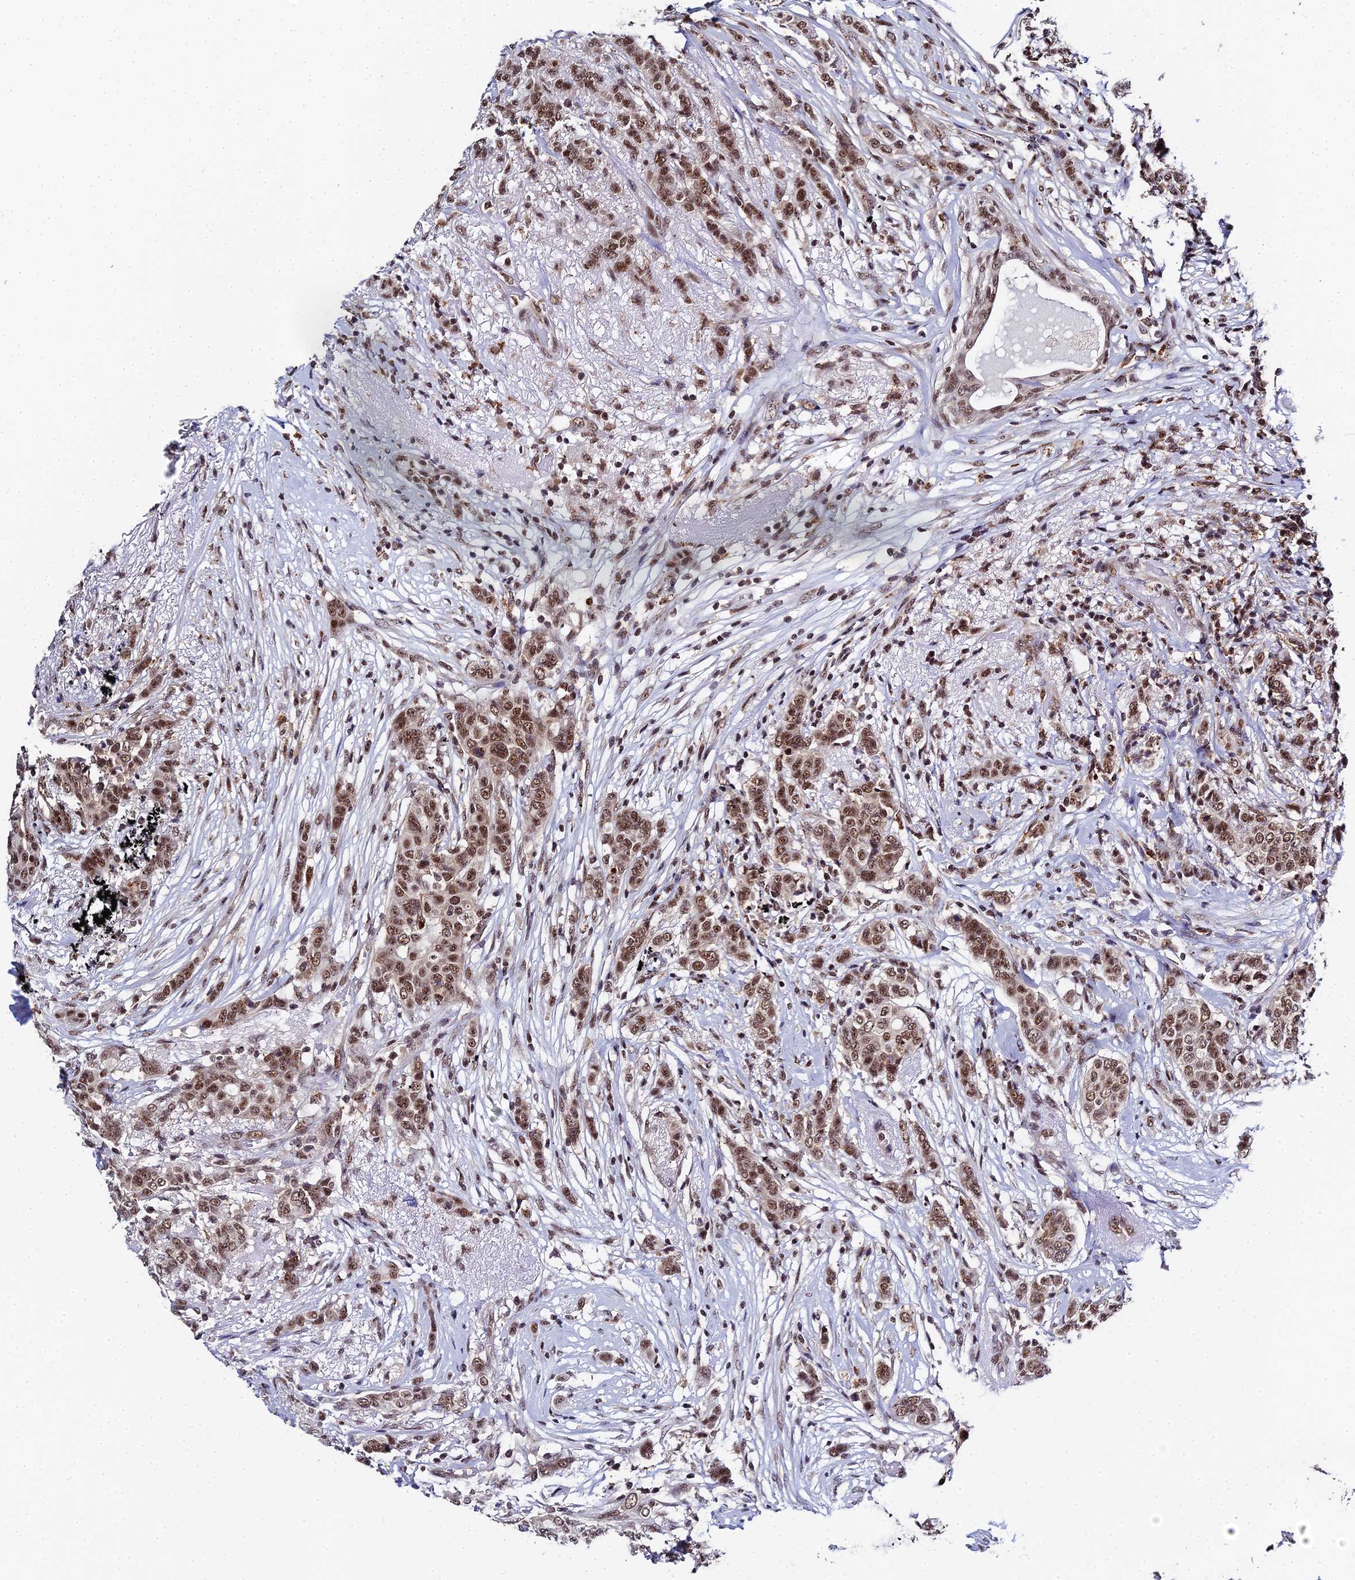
{"staining": {"intensity": "moderate", "quantity": ">75%", "location": "nuclear"}, "tissue": "breast cancer", "cell_type": "Tumor cells", "image_type": "cancer", "snomed": [{"axis": "morphology", "description": "Lobular carcinoma"}, {"axis": "topography", "description": "Breast"}], "caption": "About >75% of tumor cells in human breast cancer exhibit moderate nuclear protein expression as visualized by brown immunohistochemical staining.", "gene": "MAGOHB", "patient": {"sex": "female", "age": 51}}